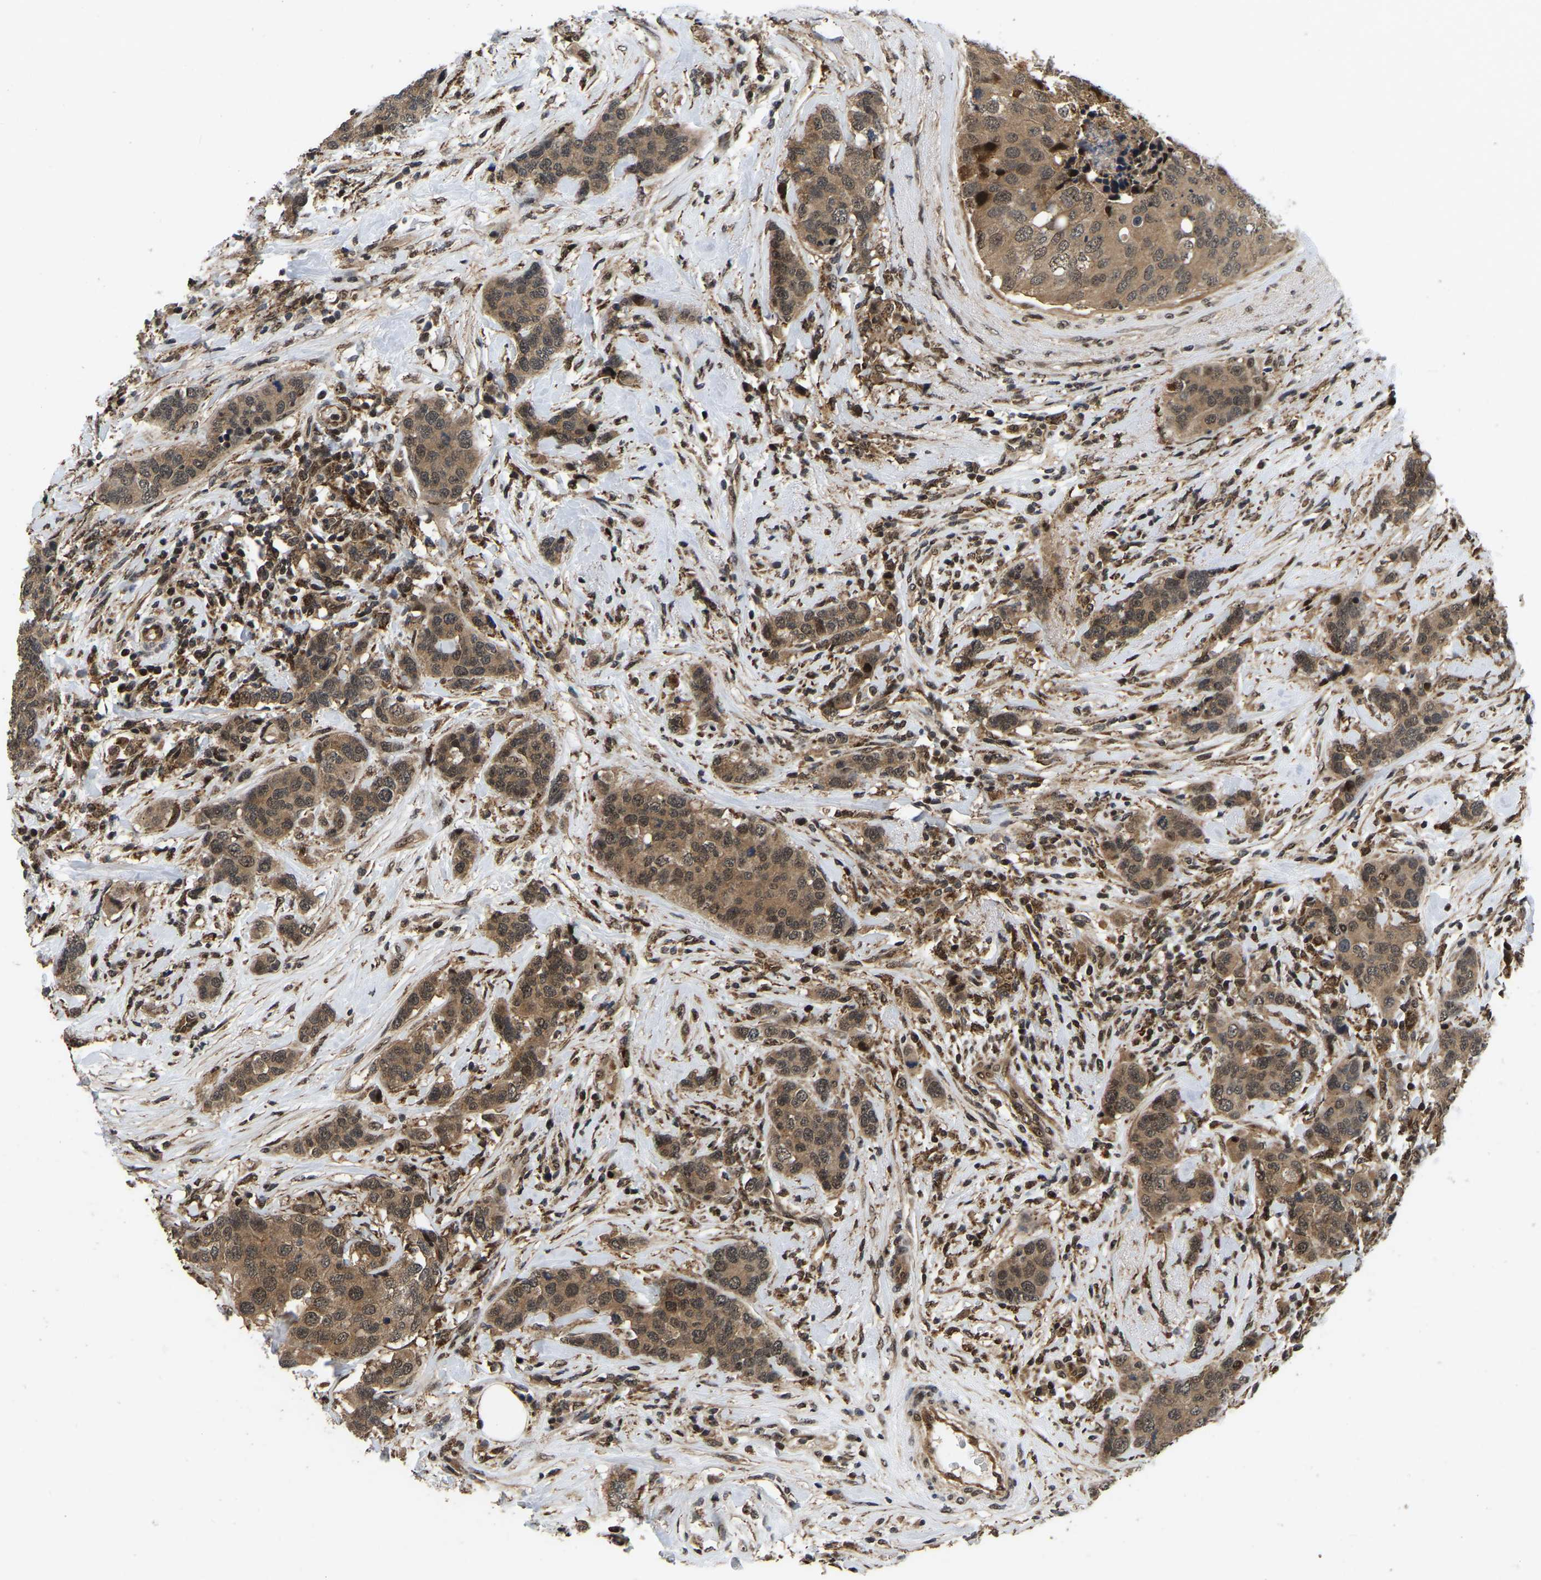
{"staining": {"intensity": "moderate", "quantity": ">75%", "location": "cytoplasmic/membranous,nuclear"}, "tissue": "breast cancer", "cell_type": "Tumor cells", "image_type": "cancer", "snomed": [{"axis": "morphology", "description": "Lobular carcinoma"}, {"axis": "topography", "description": "Breast"}], "caption": "The histopathology image displays a brown stain indicating the presence of a protein in the cytoplasmic/membranous and nuclear of tumor cells in breast cancer (lobular carcinoma). The protein is shown in brown color, while the nuclei are stained blue.", "gene": "CIAO1", "patient": {"sex": "female", "age": 59}}